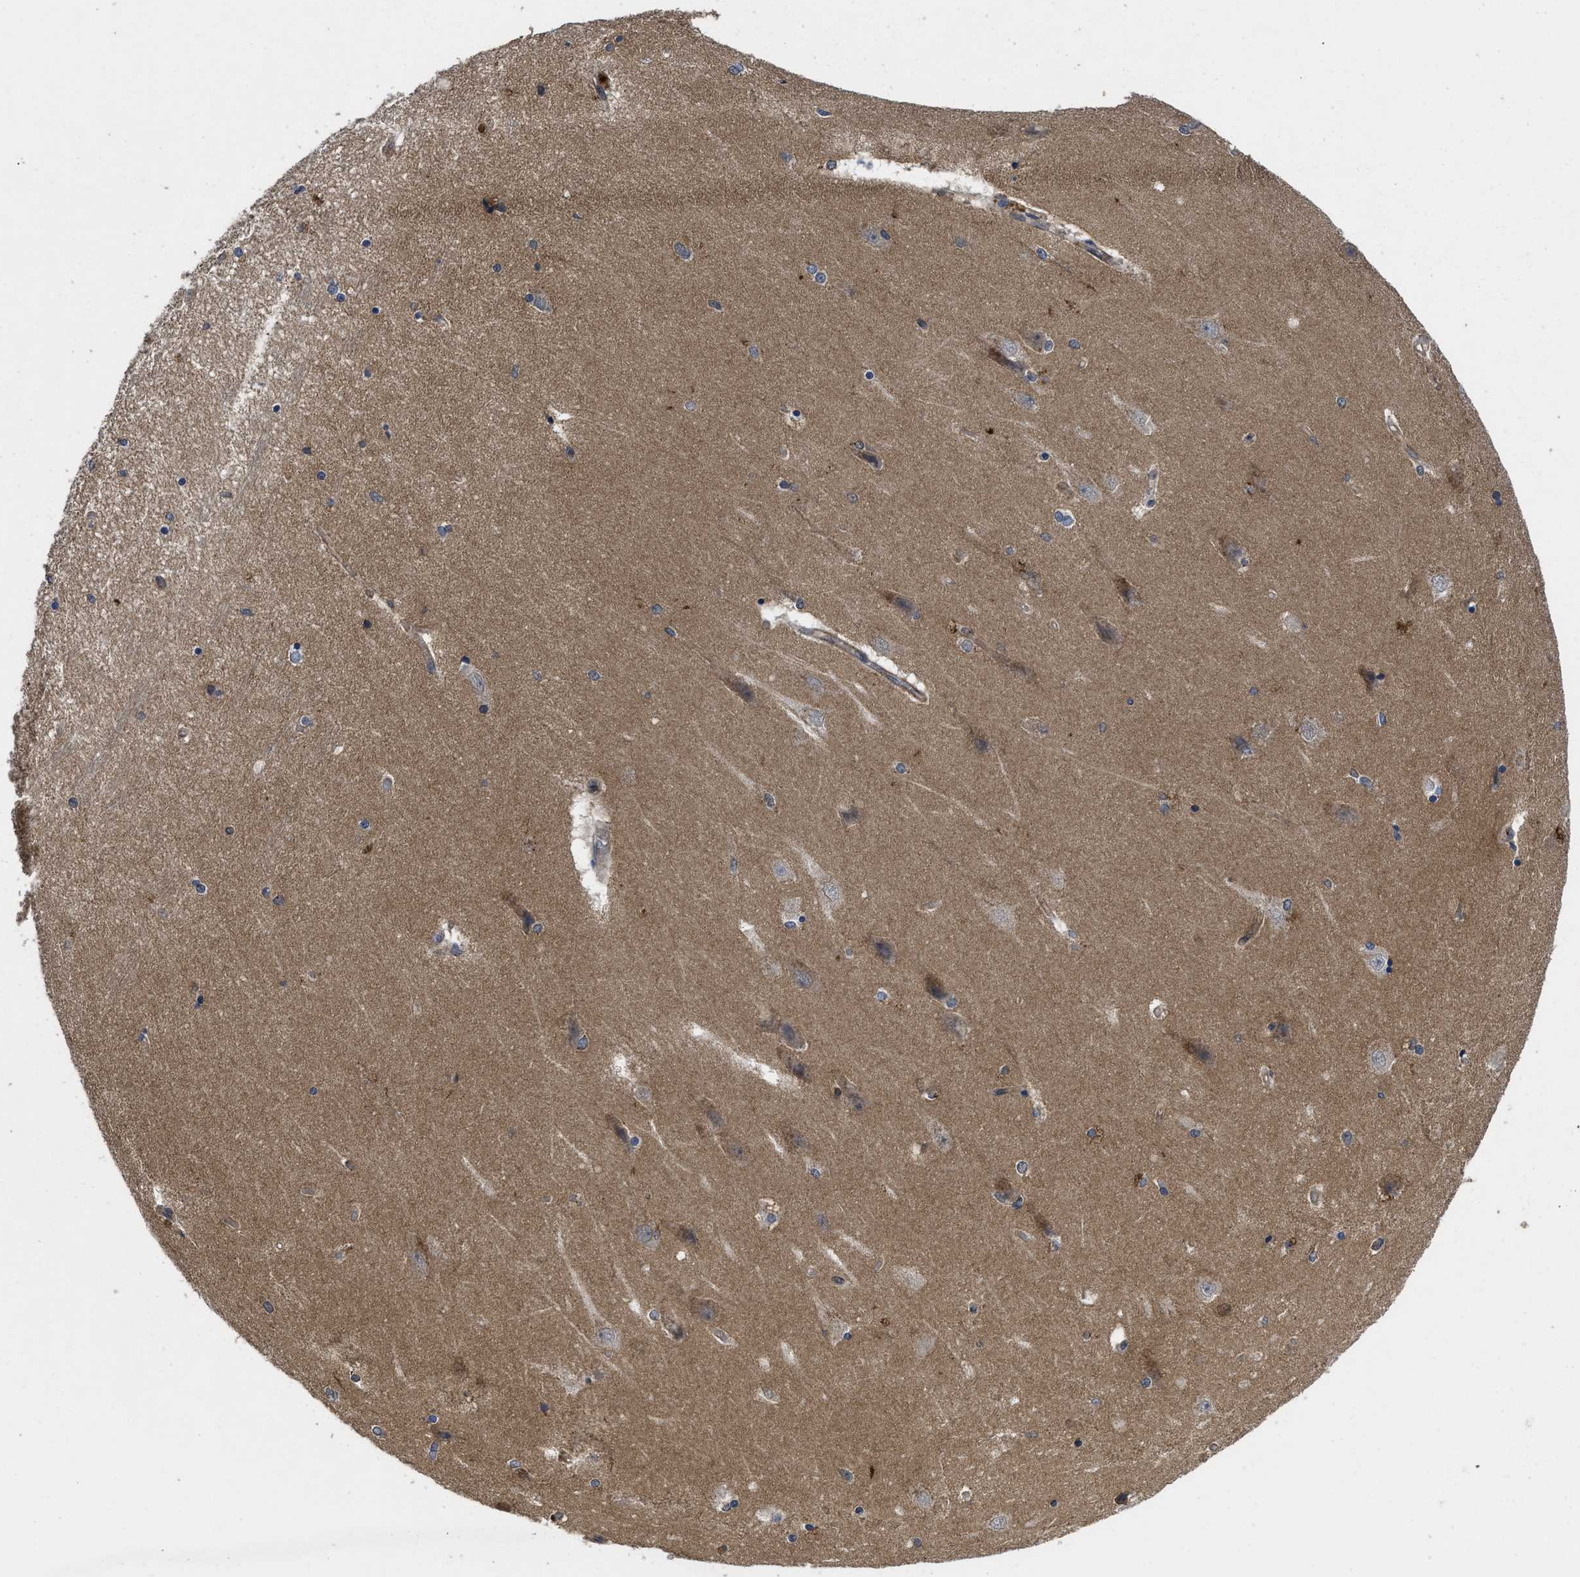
{"staining": {"intensity": "moderate", "quantity": "<25%", "location": "cytoplasmic/membranous"}, "tissue": "hippocampus", "cell_type": "Glial cells", "image_type": "normal", "snomed": [{"axis": "morphology", "description": "Normal tissue, NOS"}, {"axis": "topography", "description": "Hippocampus"}], "caption": "The immunohistochemical stain highlights moderate cytoplasmic/membranous expression in glial cells of benign hippocampus.", "gene": "PKD2", "patient": {"sex": "female", "age": 54}}